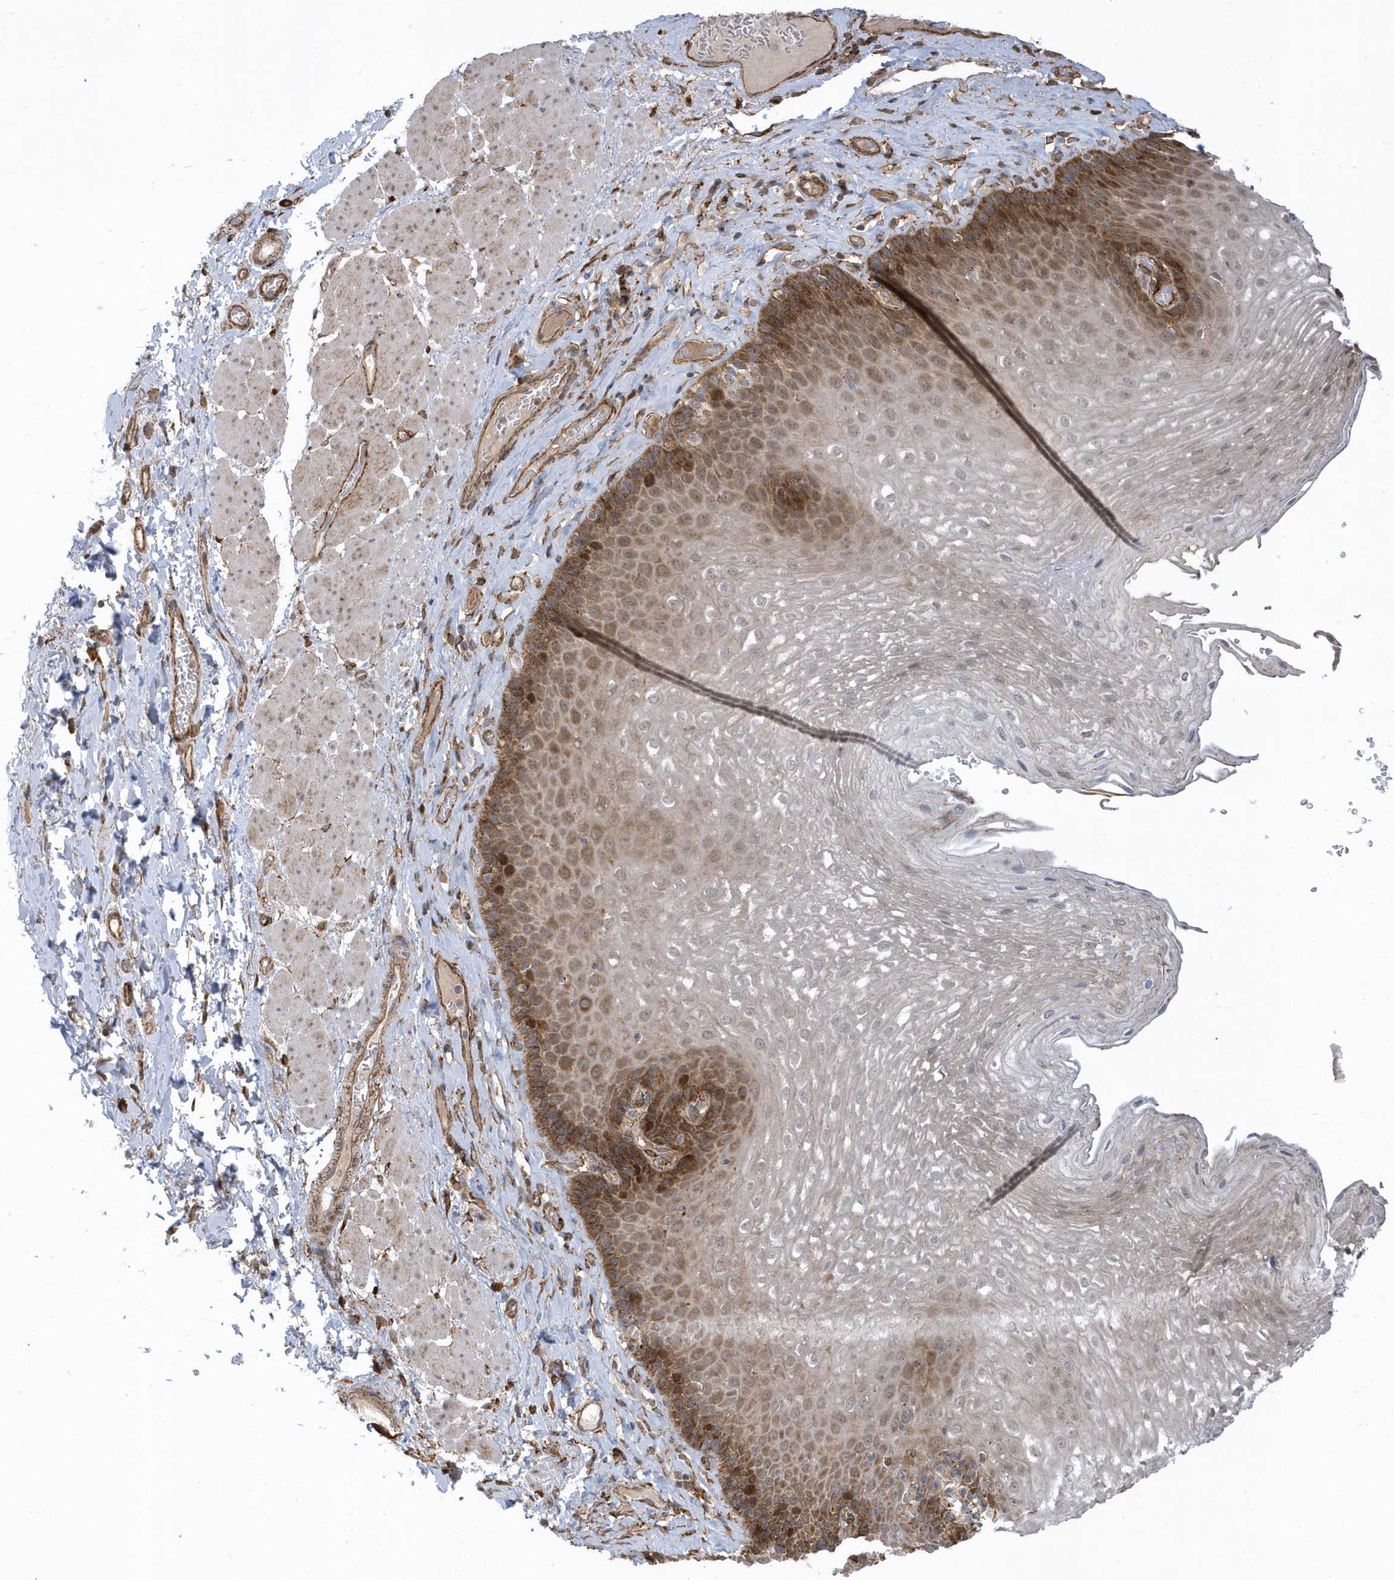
{"staining": {"intensity": "moderate", "quantity": ">75%", "location": "cytoplasmic/membranous,nuclear"}, "tissue": "esophagus", "cell_type": "Squamous epithelial cells", "image_type": "normal", "snomed": [{"axis": "morphology", "description": "Normal tissue, NOS"}, {"axis": "topography", "description": "Esophagus"}], "caption": "High-magnification brightfield microscopy of normal esophagus stained with DAB (3,3'-diaminobenzidine) (brown) and counterstained with hematoxylin (blue). squamous epithelial cells exhibit moderate cytoplasmic/membranous,nuclear staining is appreciated in approximately>75% of cells.", "gene": "HRH4", "patient": {"sex": "female", "age": 66}}